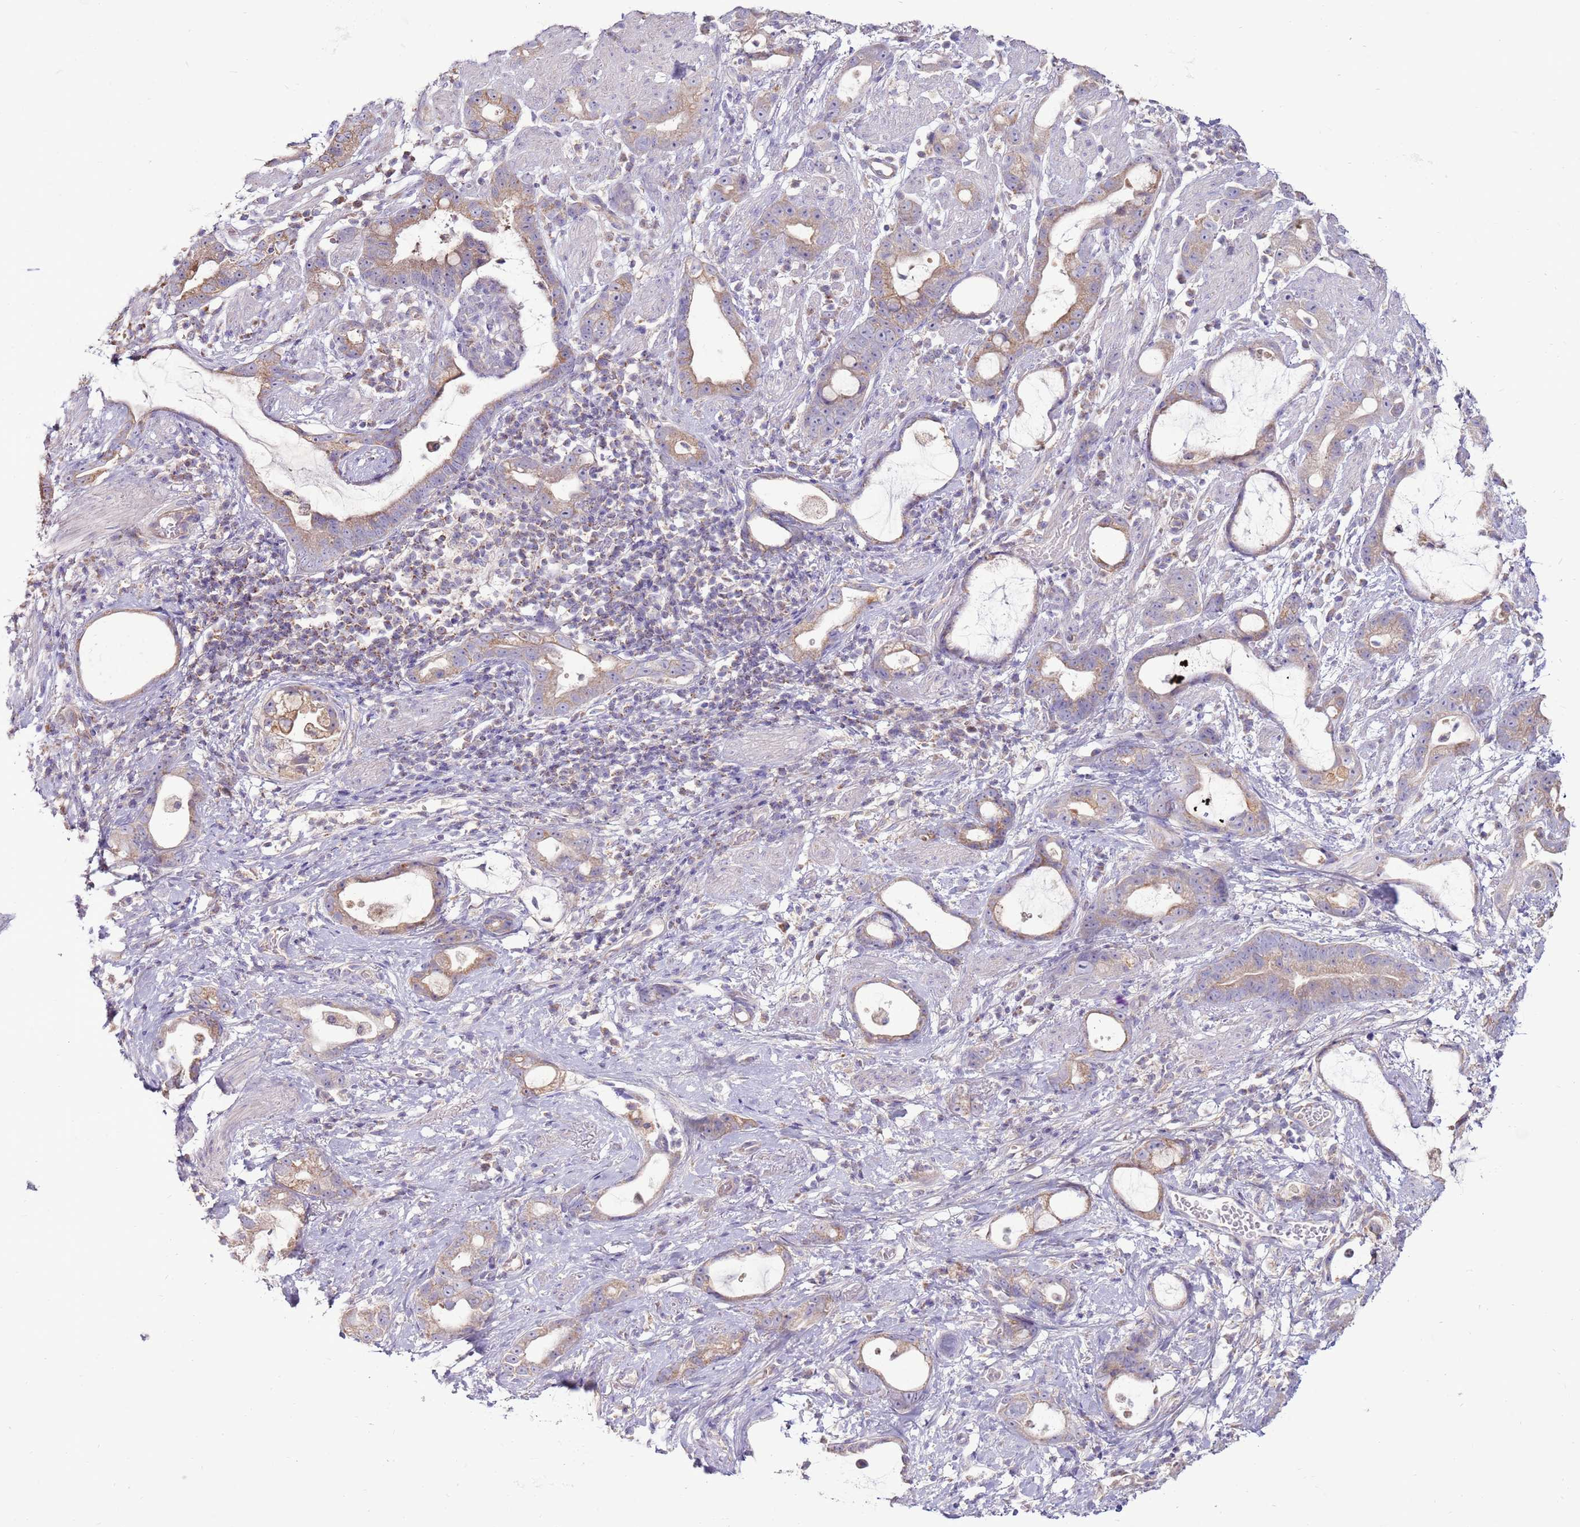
{"staining": {"intensity": "moderate", "quantity": ">75%", "location": "cytoplasmic/membranous"}, "tissue": "stomach cancer", "cell_type": "Tumor cells", "image_type": "cancer", "snomed": [{"axis": "morphology", "description": "Adenocarcinoma, NOS"}, {"axis": "topography", "description": "Stomach"}], "caption": "Protein expression analysis of human adenocarcinoma (stomach) reveals moderate cytoplasmic/membranous positivity in approximately >75% of tumor cells.", "gene": "TRAPPC4", "patient": {"sex": "male", "age": 55}}